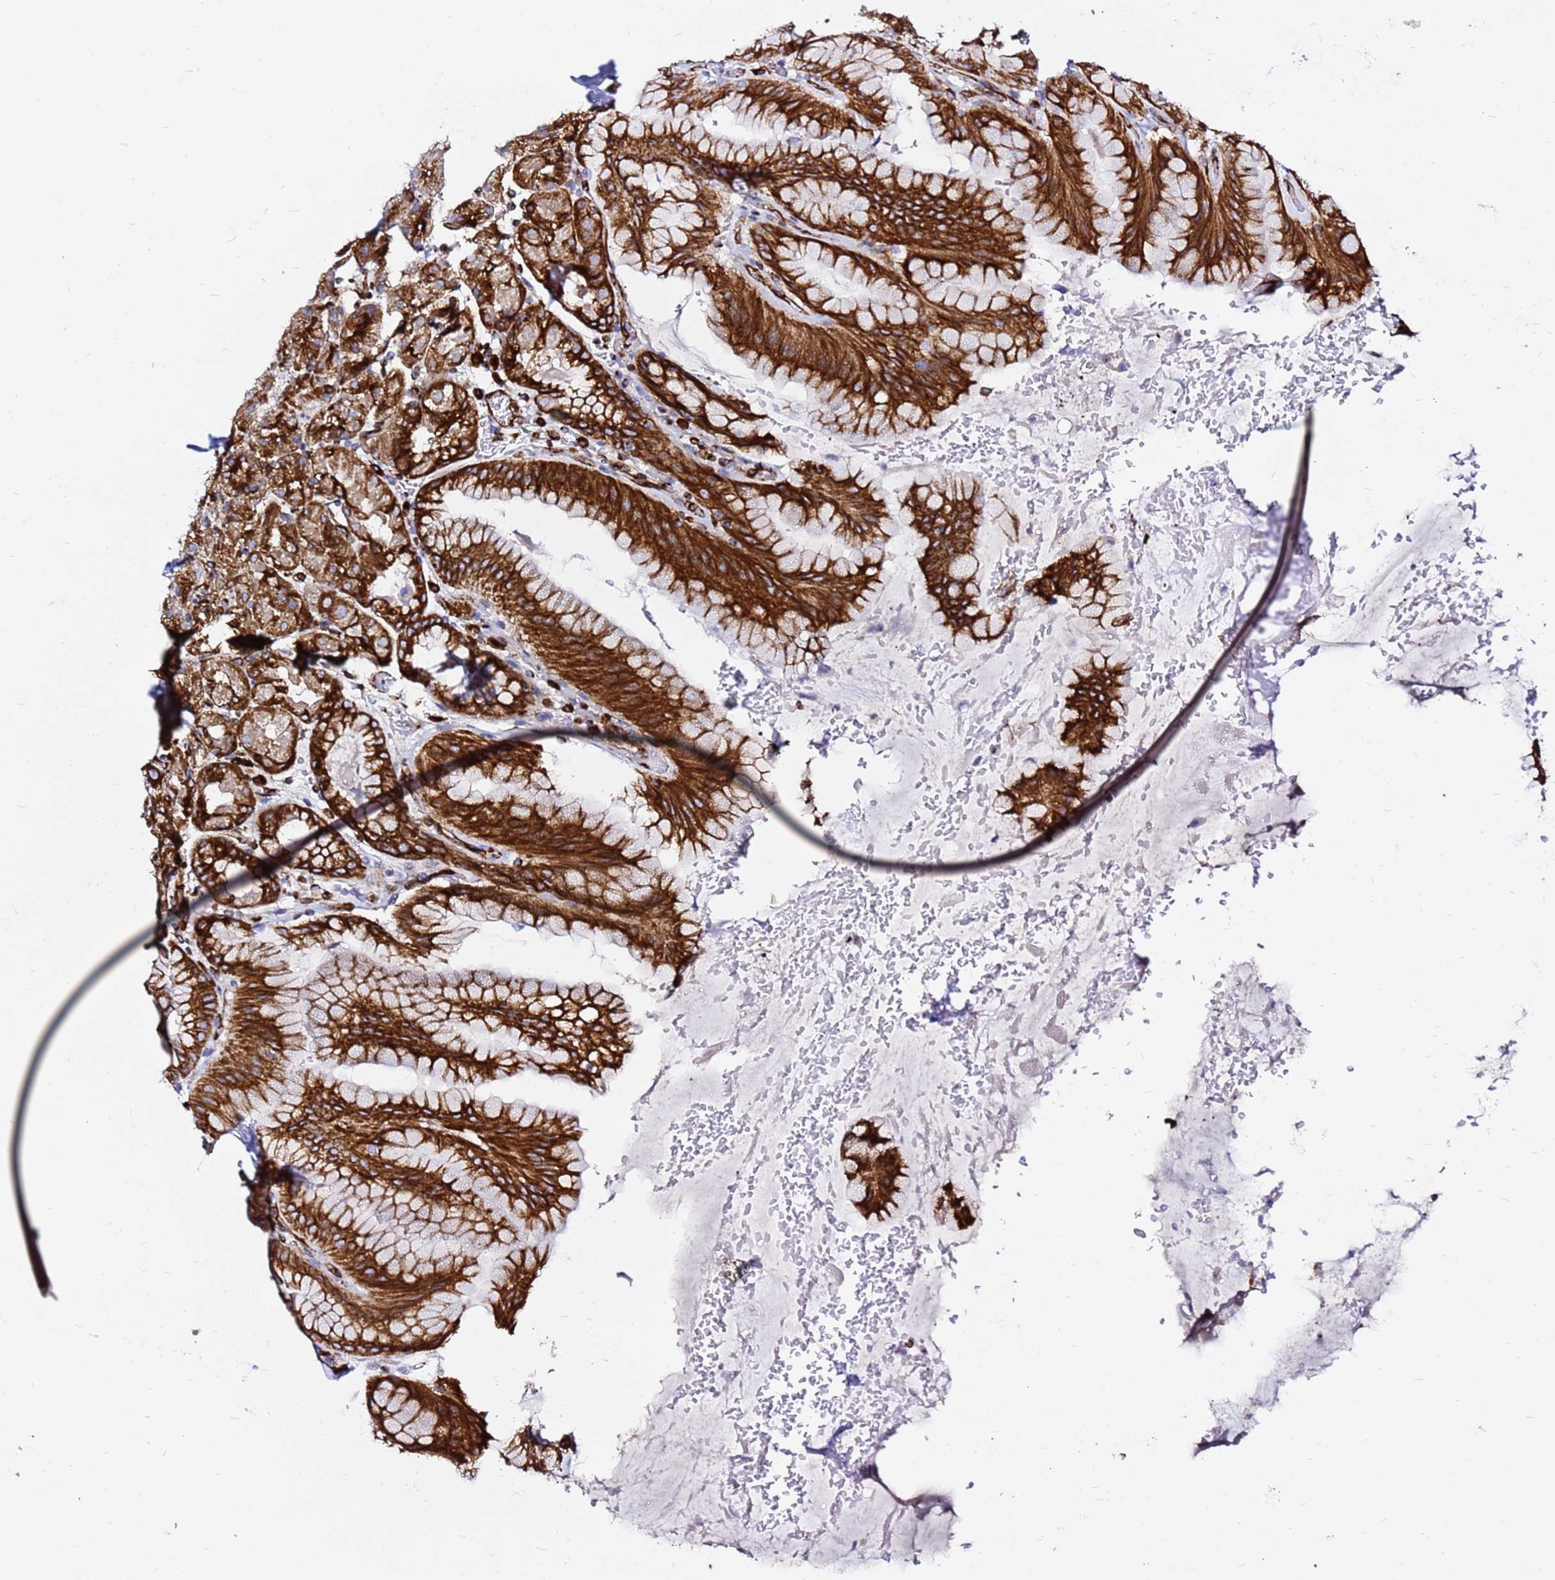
{"staining": {"intensity": "strong", "quantity": ">75%", "location": "cytoplasmic/membranous"}, "tissue": "stomach", "cell_type": "Glandular cells", "image_type": "normal", "snomed": [{"axis": "morphology", "description": "Normal tissue, NOS"}, {"axis": "topography", "description": "Stomach, upper"}, {"axis": "topography", "description": "Stomach, lower"}], "caption": "A brown stain shows strong cytoplasmic/membranous expression of a protein in glandular cells of normal stomach. (Brightfield microscopy of DAB IHC at high magnification).", "gene": "TUBA8", "patient": {"sex": "male", "age": 67}}